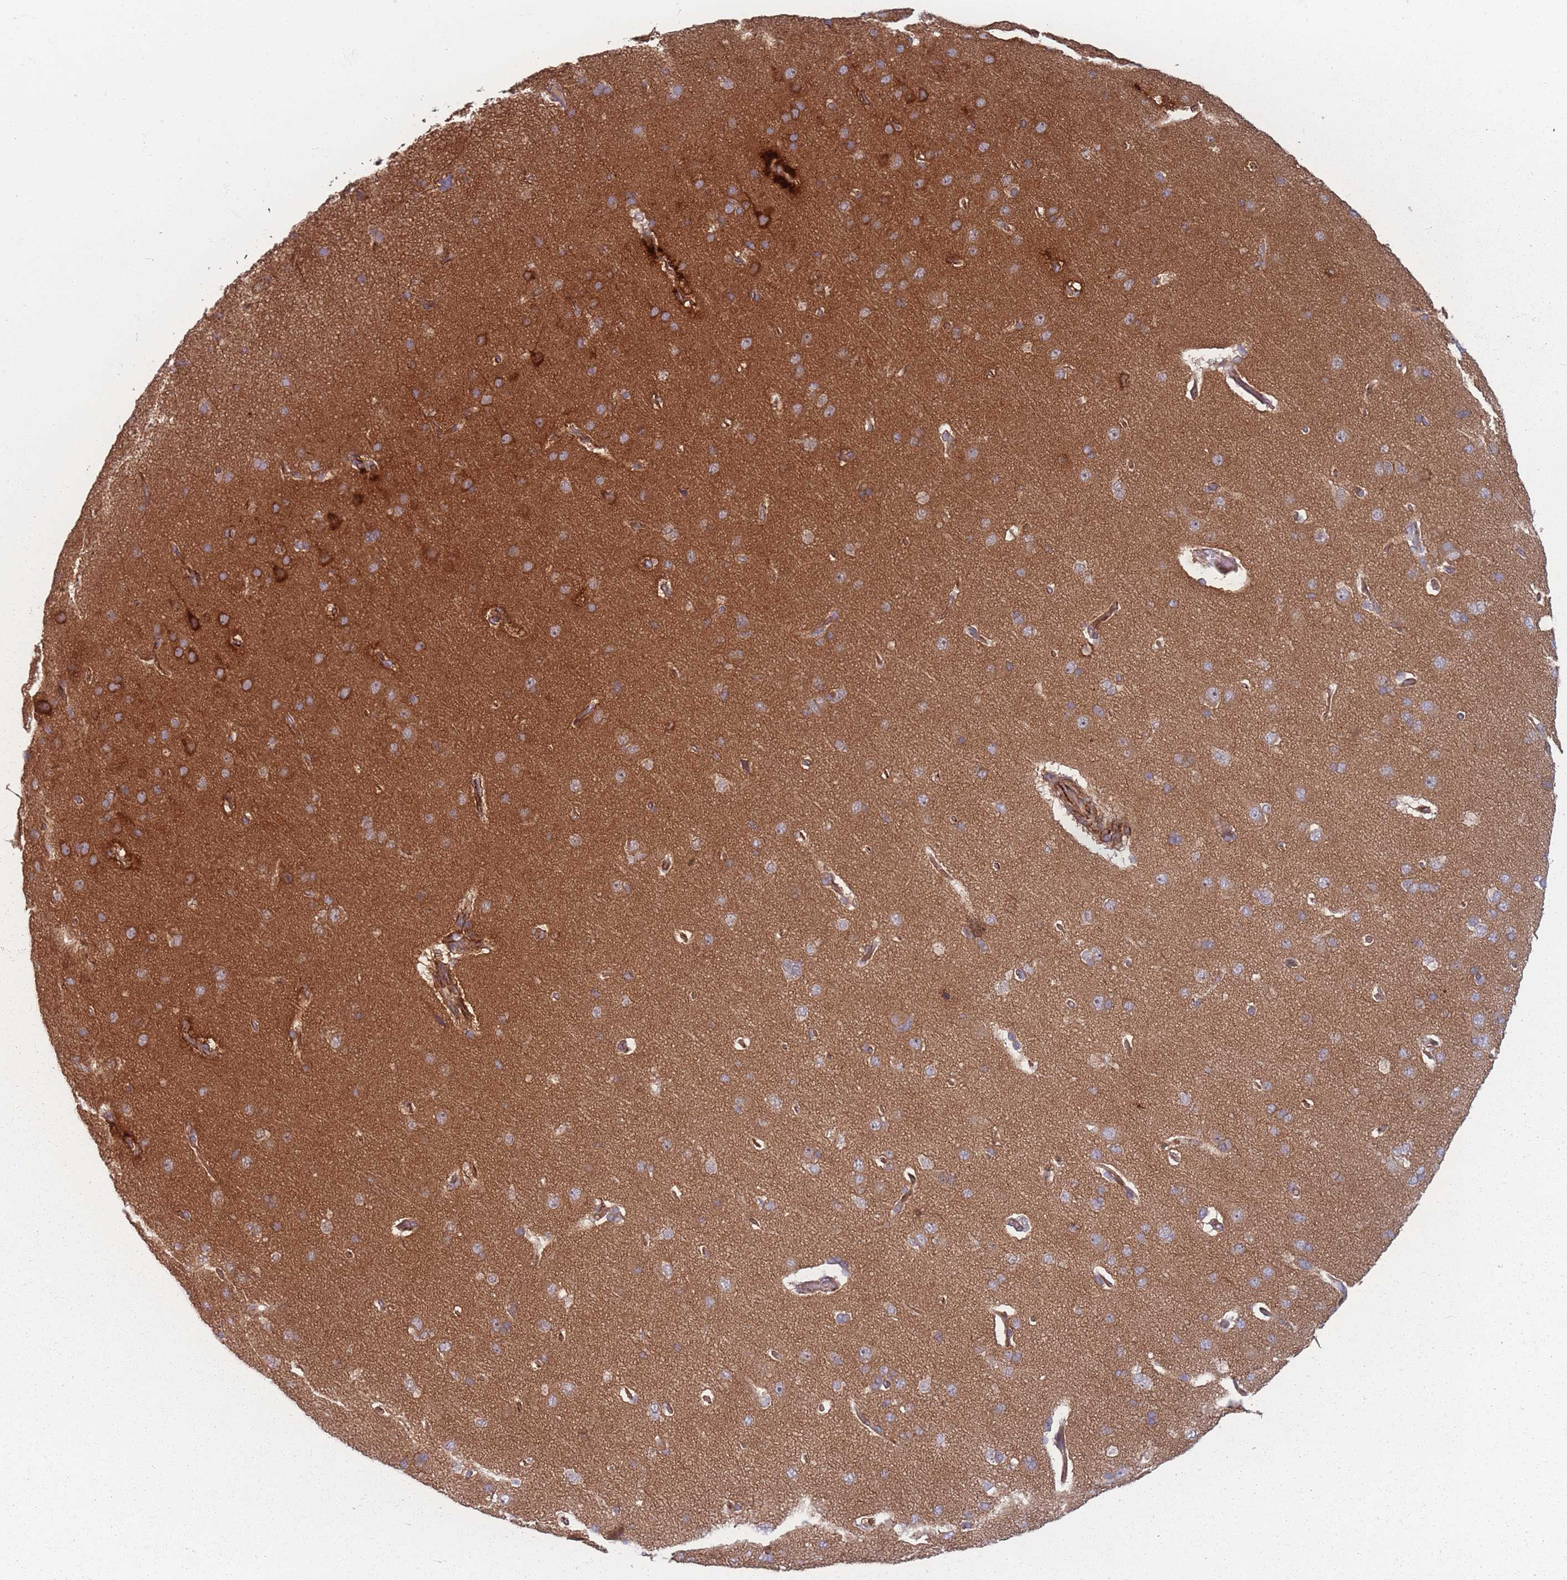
{"staining": {"intensity": "moderate", "quantity": "25%-75%", "location": "cytoplasmic/membranous"}, "tissue": "cerebral cortex", "cell_type": "Endothelial cells", "image_type": "normal", "snomed": [{"axis": "morphology", "description": "Normal tissue, NOS"}, {"axis": "topography", "description": "Cerebral cortex"}], "caption": "Immunohistochemical staining of normal human cerebral cortex reveals 25%-75% levels of moderate cytoplasmic/membranous protein expression in about 25%-75% of endothelial cells. The staining is performed using DAB brown chromogen to label protein expression. The nuclei are counter-stained blue using hematoxylin.", "gene": "EEF1AKMT2", "patient": {"sex": "male", "age": 62}}